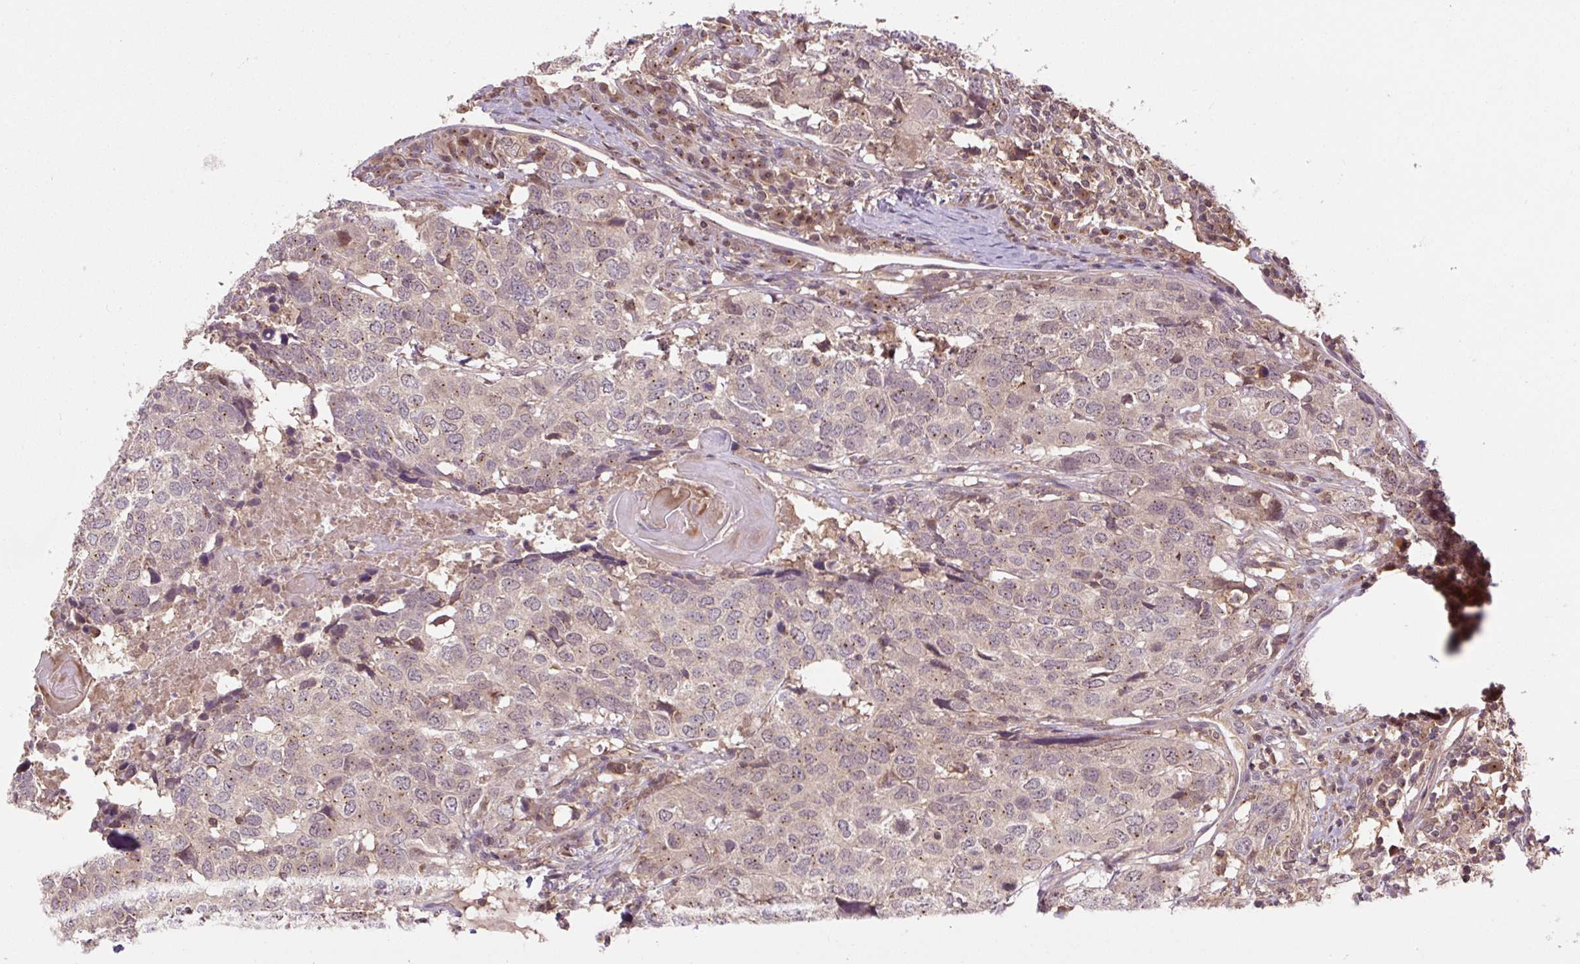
{"staining": {"intensity": "weak", "quantity": "25%-75%", "location": "cytoplasmic/membranous"}, "tissue": "head and neck cancer", "cell_type": "Tumor cells", "image_type": "cancer", "snomed": [{"axis": "morphology", "description": "Normal tissue, NOS"}, {"axis": "morphology", "description": "Squamous cell carcinoma, NOS"}, {"axis": "topography", "description": "Skeletal muscle"}, {"axis": "topography", "description": "Vascular tissue"}, {"axis": "topography", "description": "Peripheral nerve tissue"}, {"axis": "topography", "description": "Head-Neck"}], "caption": "Protein staining of head and neck squamous cell carcinoma tissue demonstrates weak cytoplasmic/membranous expression in about 25%-75% of tumor cells.", "gene": "MMS19", "patient": {"sex": "male", "age": 66}}